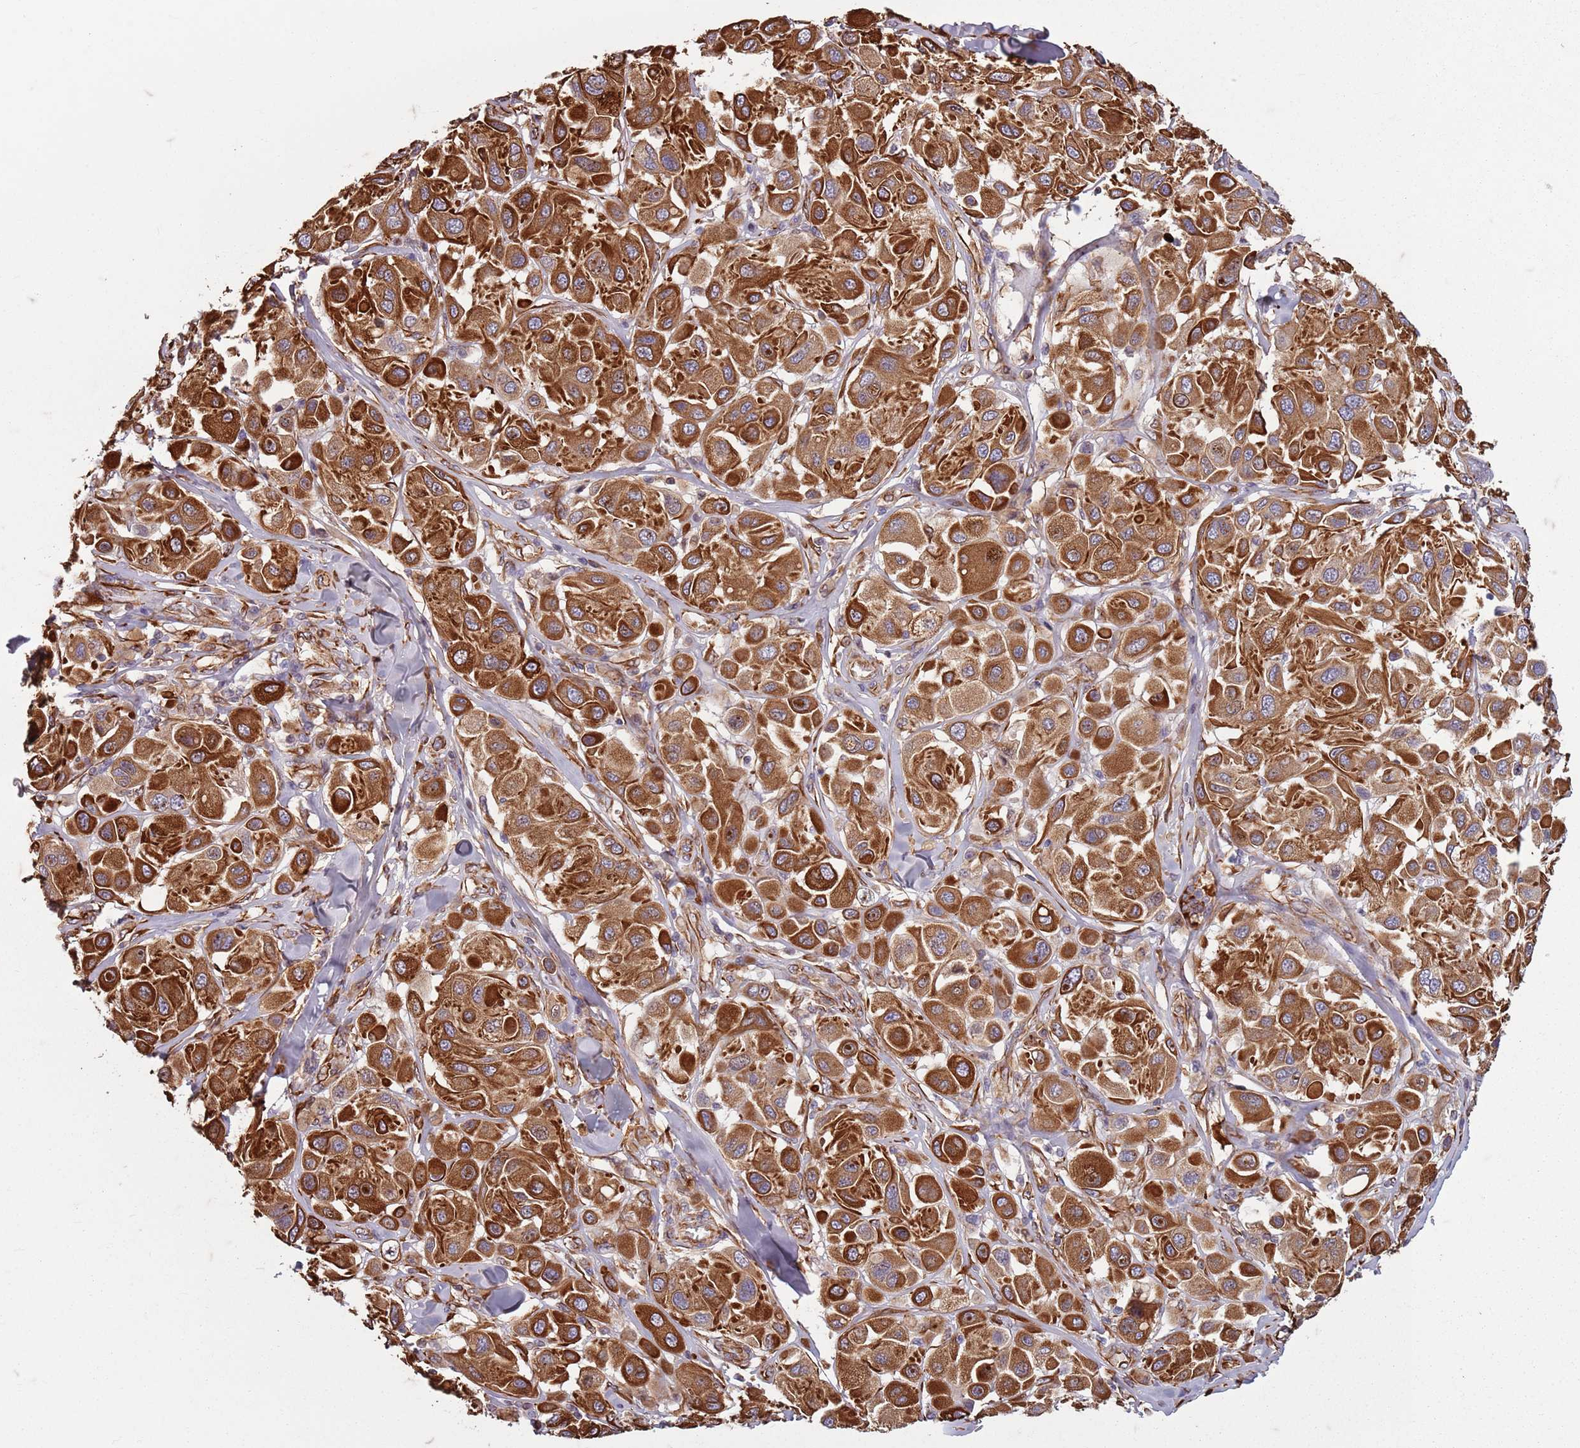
{"staining": {"intensity": "strong", "quantity": ">75%", "location": "cytoplasmic/membranous"}, "tissue": "melanoma", "cell_type": "Tumor cells", "image_type": "cancer", "snomed": [{"axis": "morphology", "description": "Malignant melanoma, Metastatic site"}, {"axis": "topography", "description": "Skin"}], "caption": "The histopathology image displays staining of melanoma, revealing strong cytoplasmic/membranous protein expression (brown color) within tumor cells.", "gene": "TAS2R38", "patient": {"sex": "male", "age": 41}}